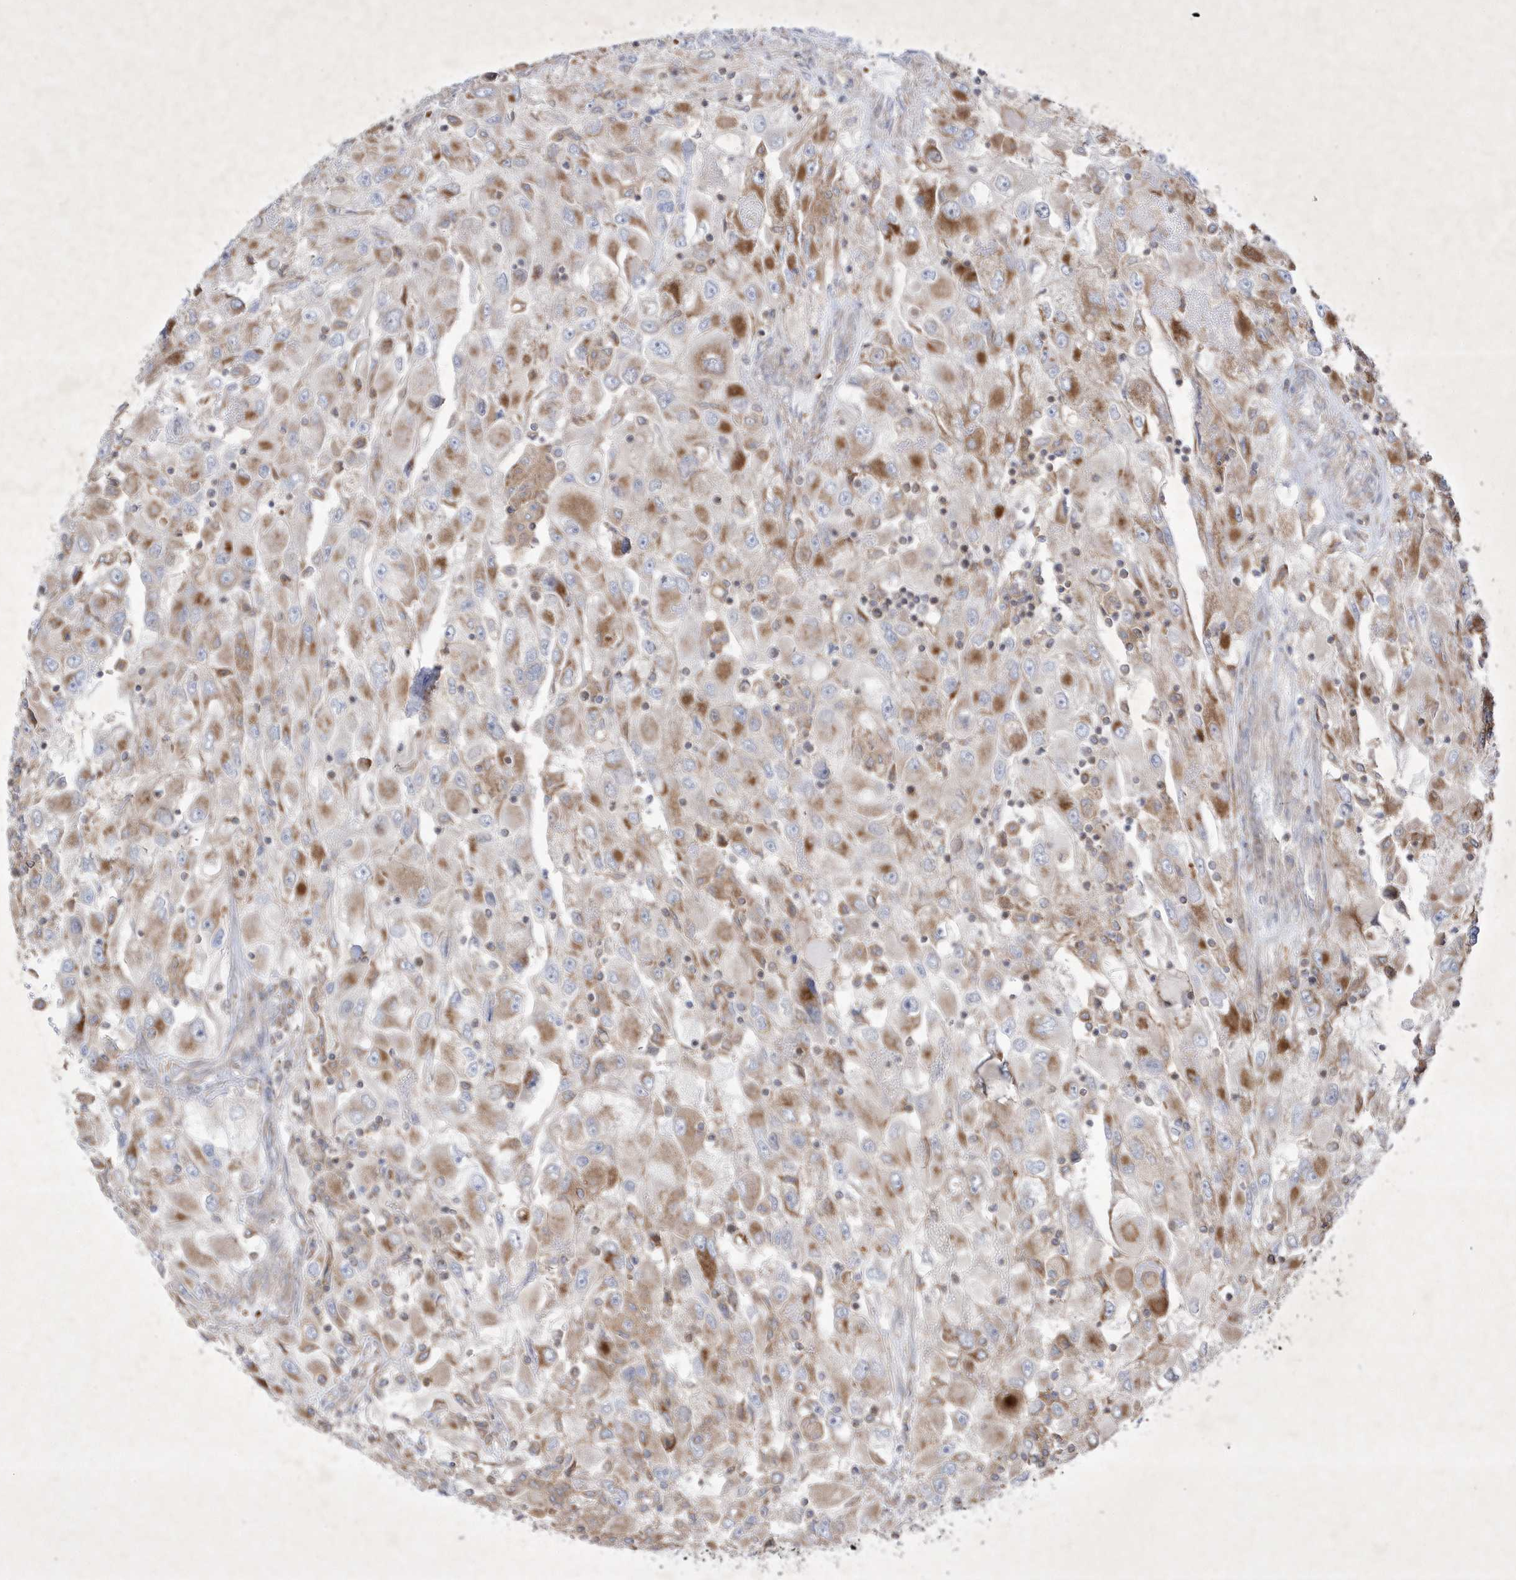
{"staining": {"intensity": "moderate", "quantity": "25%-75%", "location": "cytoplasmic/membranous"}, "tissue": "renal cancer", "cell_type": "Tumor cells", "image_type": "cancer", "snomed": [{"axis": "morphology", "description": "Adenocarcinoma, NOS"}, {"axis": "topography", "description": "Kidney"}], "caption": "Renal cancer was stained to show a protein in brown. There is medium levels of moderate cytoplasmic/membranous expression in about 25%-75% of tumor cells. The protein of interest is shown in brown color, while the nuclei are stained blue.", "gene": "OPA1", "patient": {"sex": "female", "age": 52}}